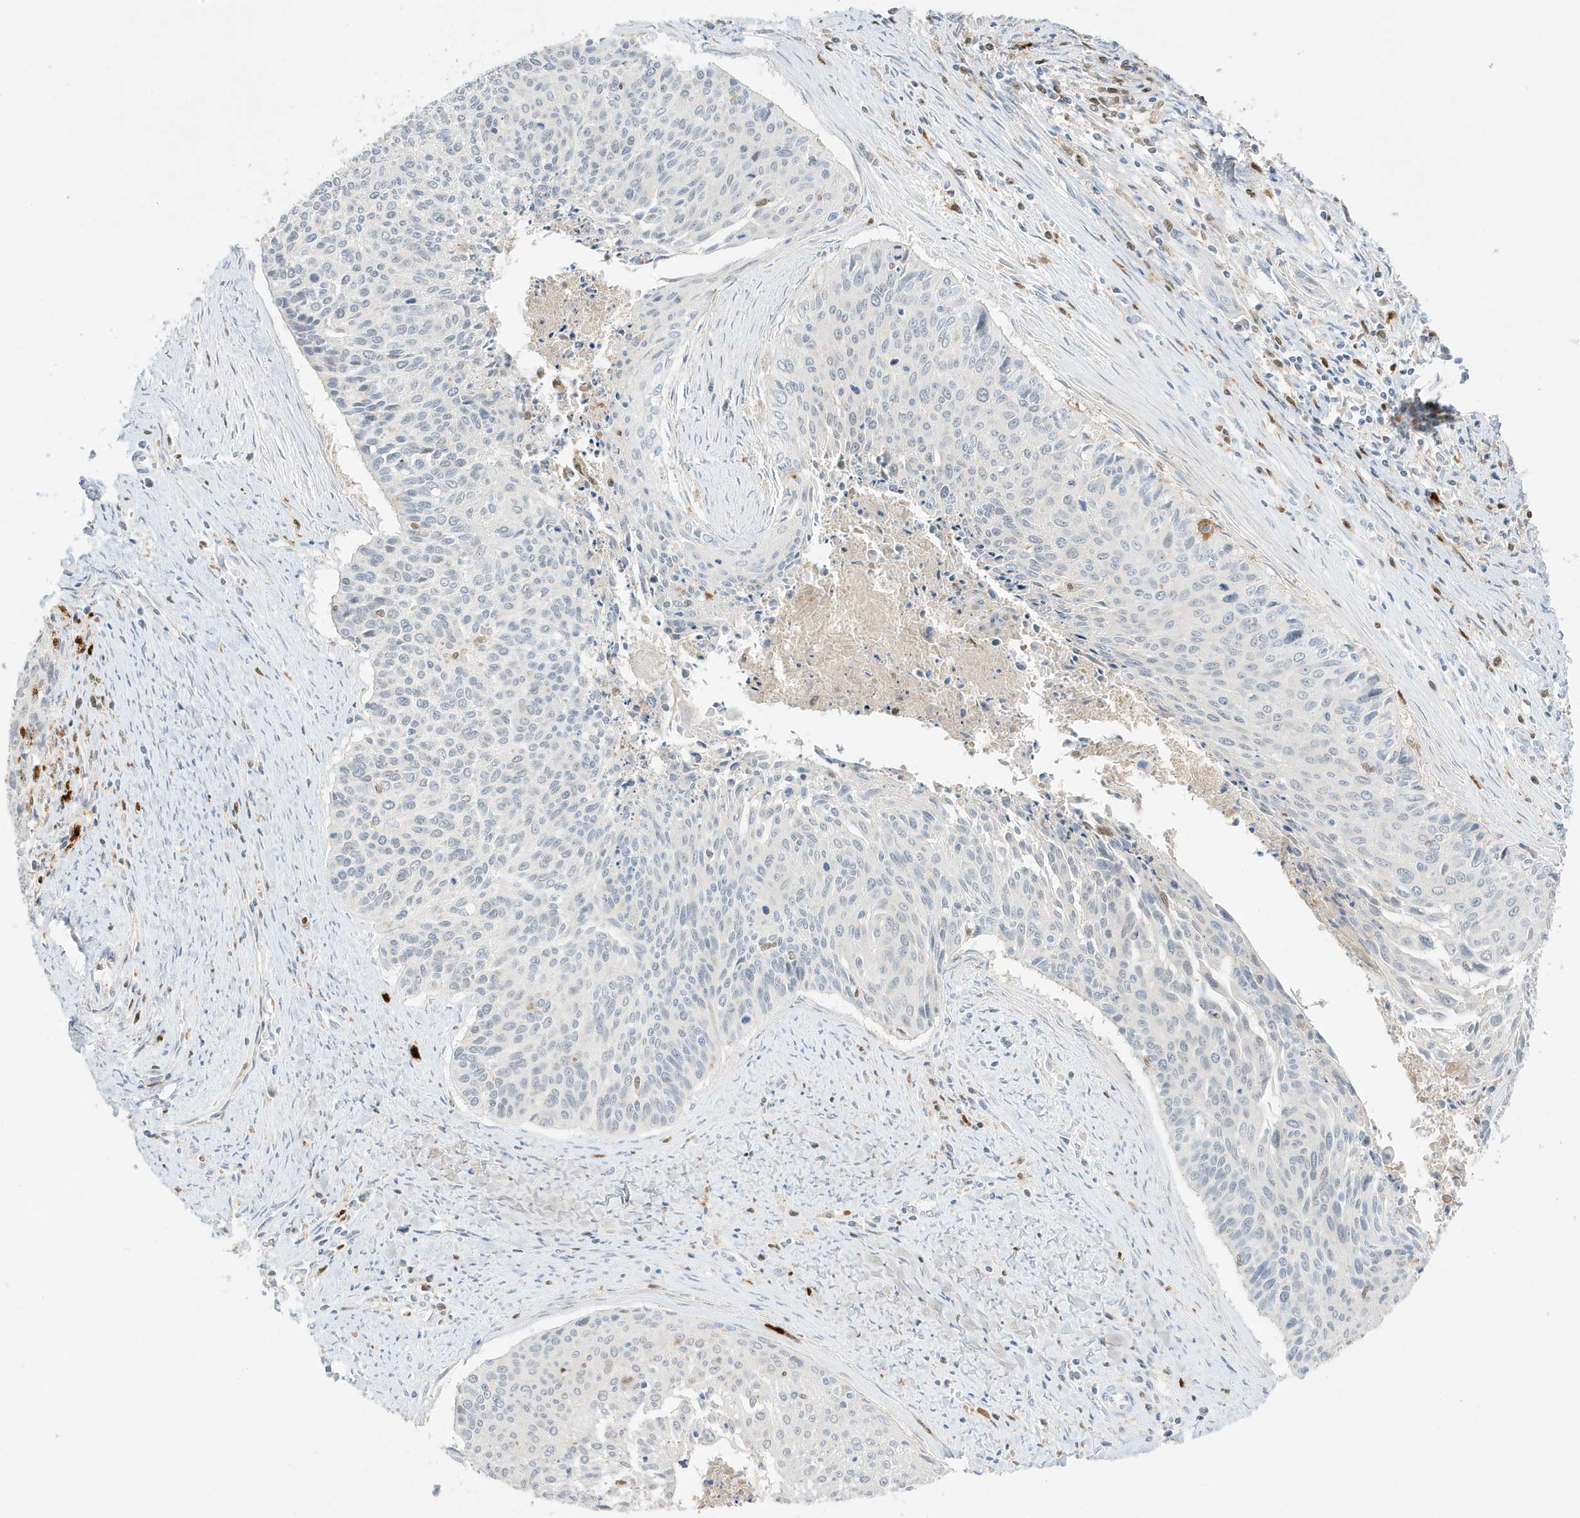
{"staining": {"intensity": "negative", "quantity": "none", "location": "none"}, "tissue": "cervical cancer", "cell_type": "Tumor cells", "image_type": "cancer", "snomed": [{"axis": "morphology", "description": "Squamous cell carcinoma, NOS"}, {"axis": "topography", "description": "Cervix"}], "caption": "Tumor cells are negative for brown protein staining in cervical squamous cell carcinoma.", "gene": "GCA", "patient": {"sex": "female", "age": 55}}